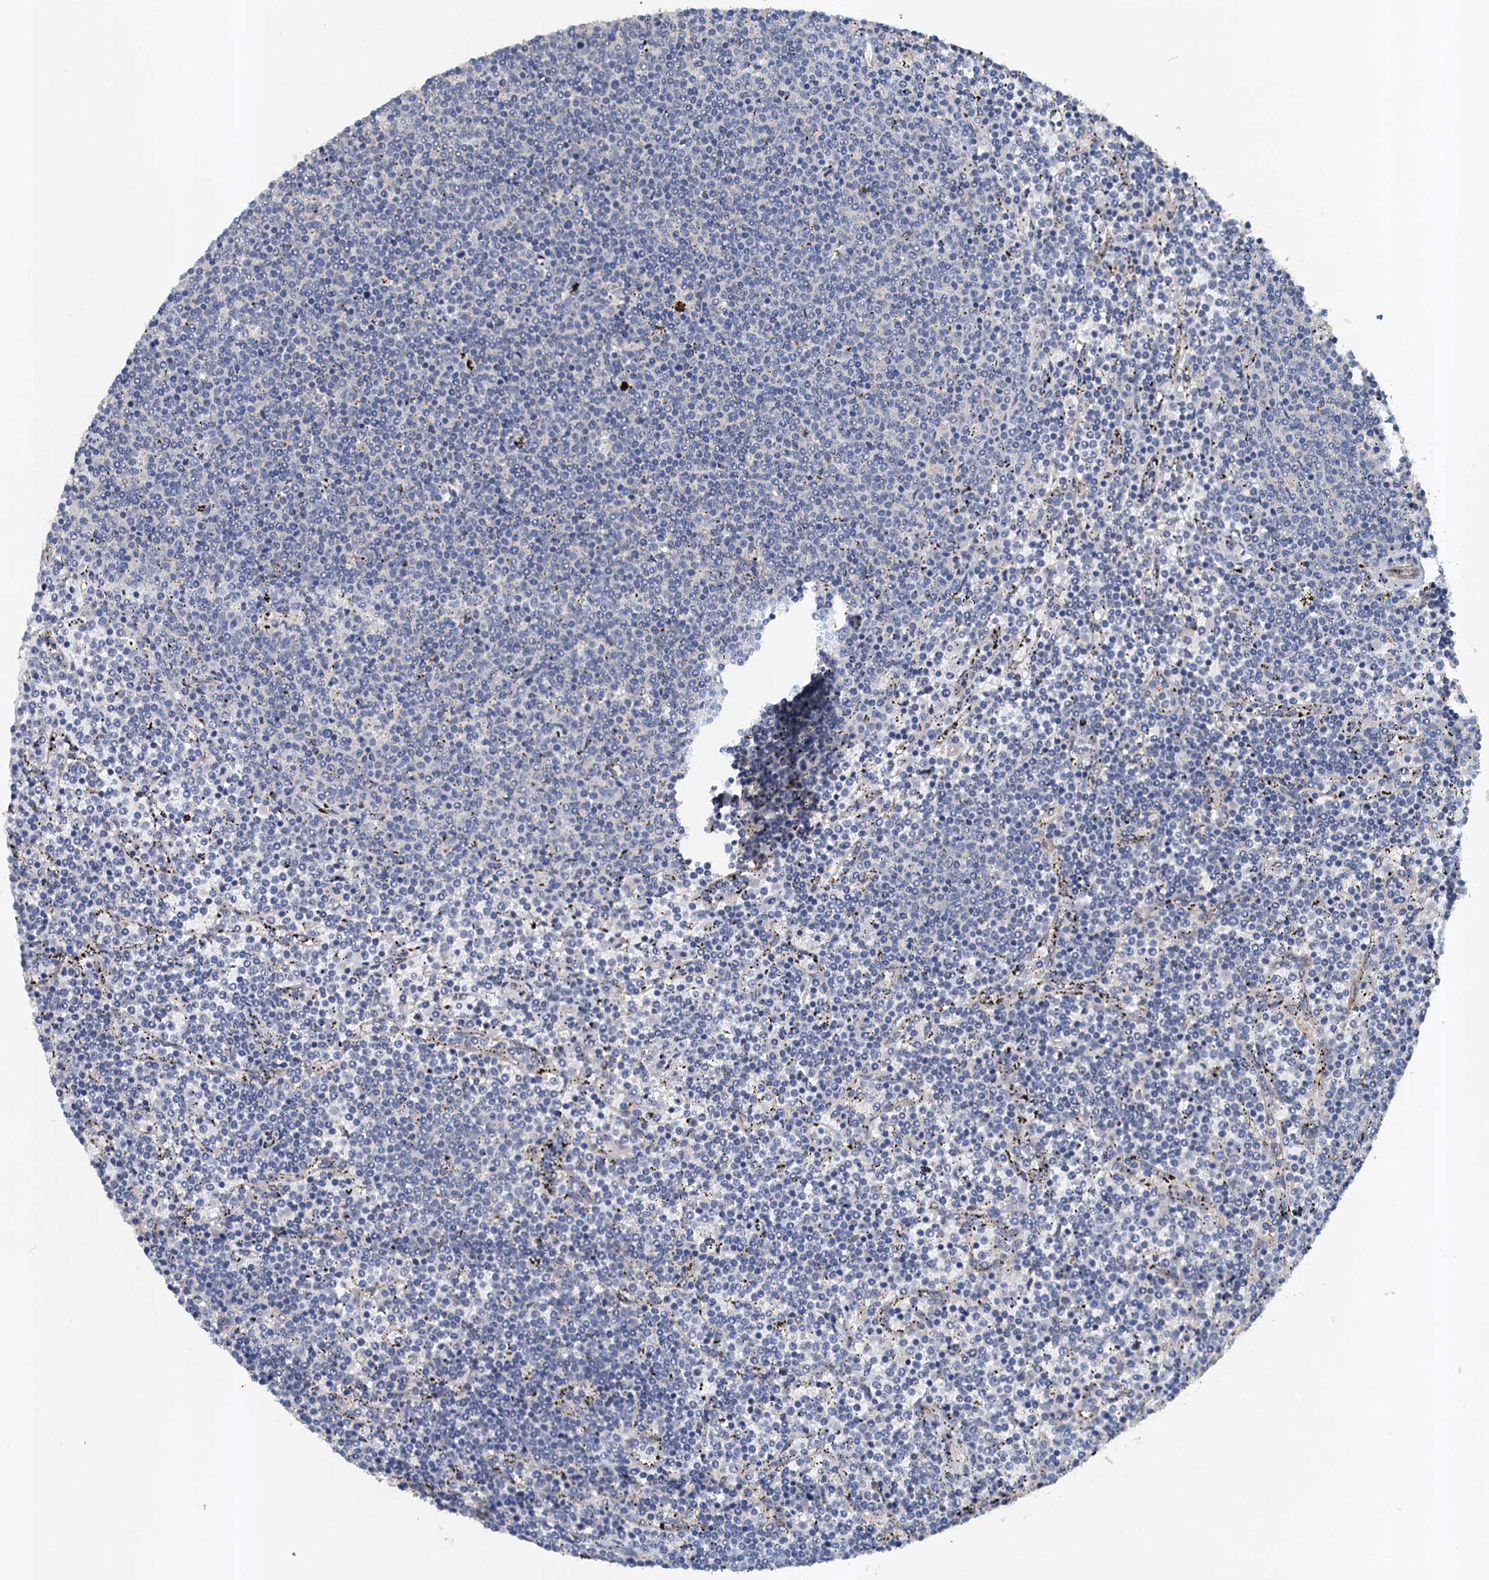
{"staining": {"intensity": "weak", "quantity": "<25%", "location": "cytoplasmic/membranous"}, "tissue": "lymphoma", "cell_type": "Tumor cells", "image_type": "cancer", "snomed": [{"axis": "morphology", "description": "Malignant lymphoma, non-Hodgkin's type, Low grade"}, {"axis": "topography", "description": "Spleen"}], "caption": "Tumor cells show no significant positivity in lymphoma.", "gene": "NBEA", "patient": {"sex": "female", "age": 50}}